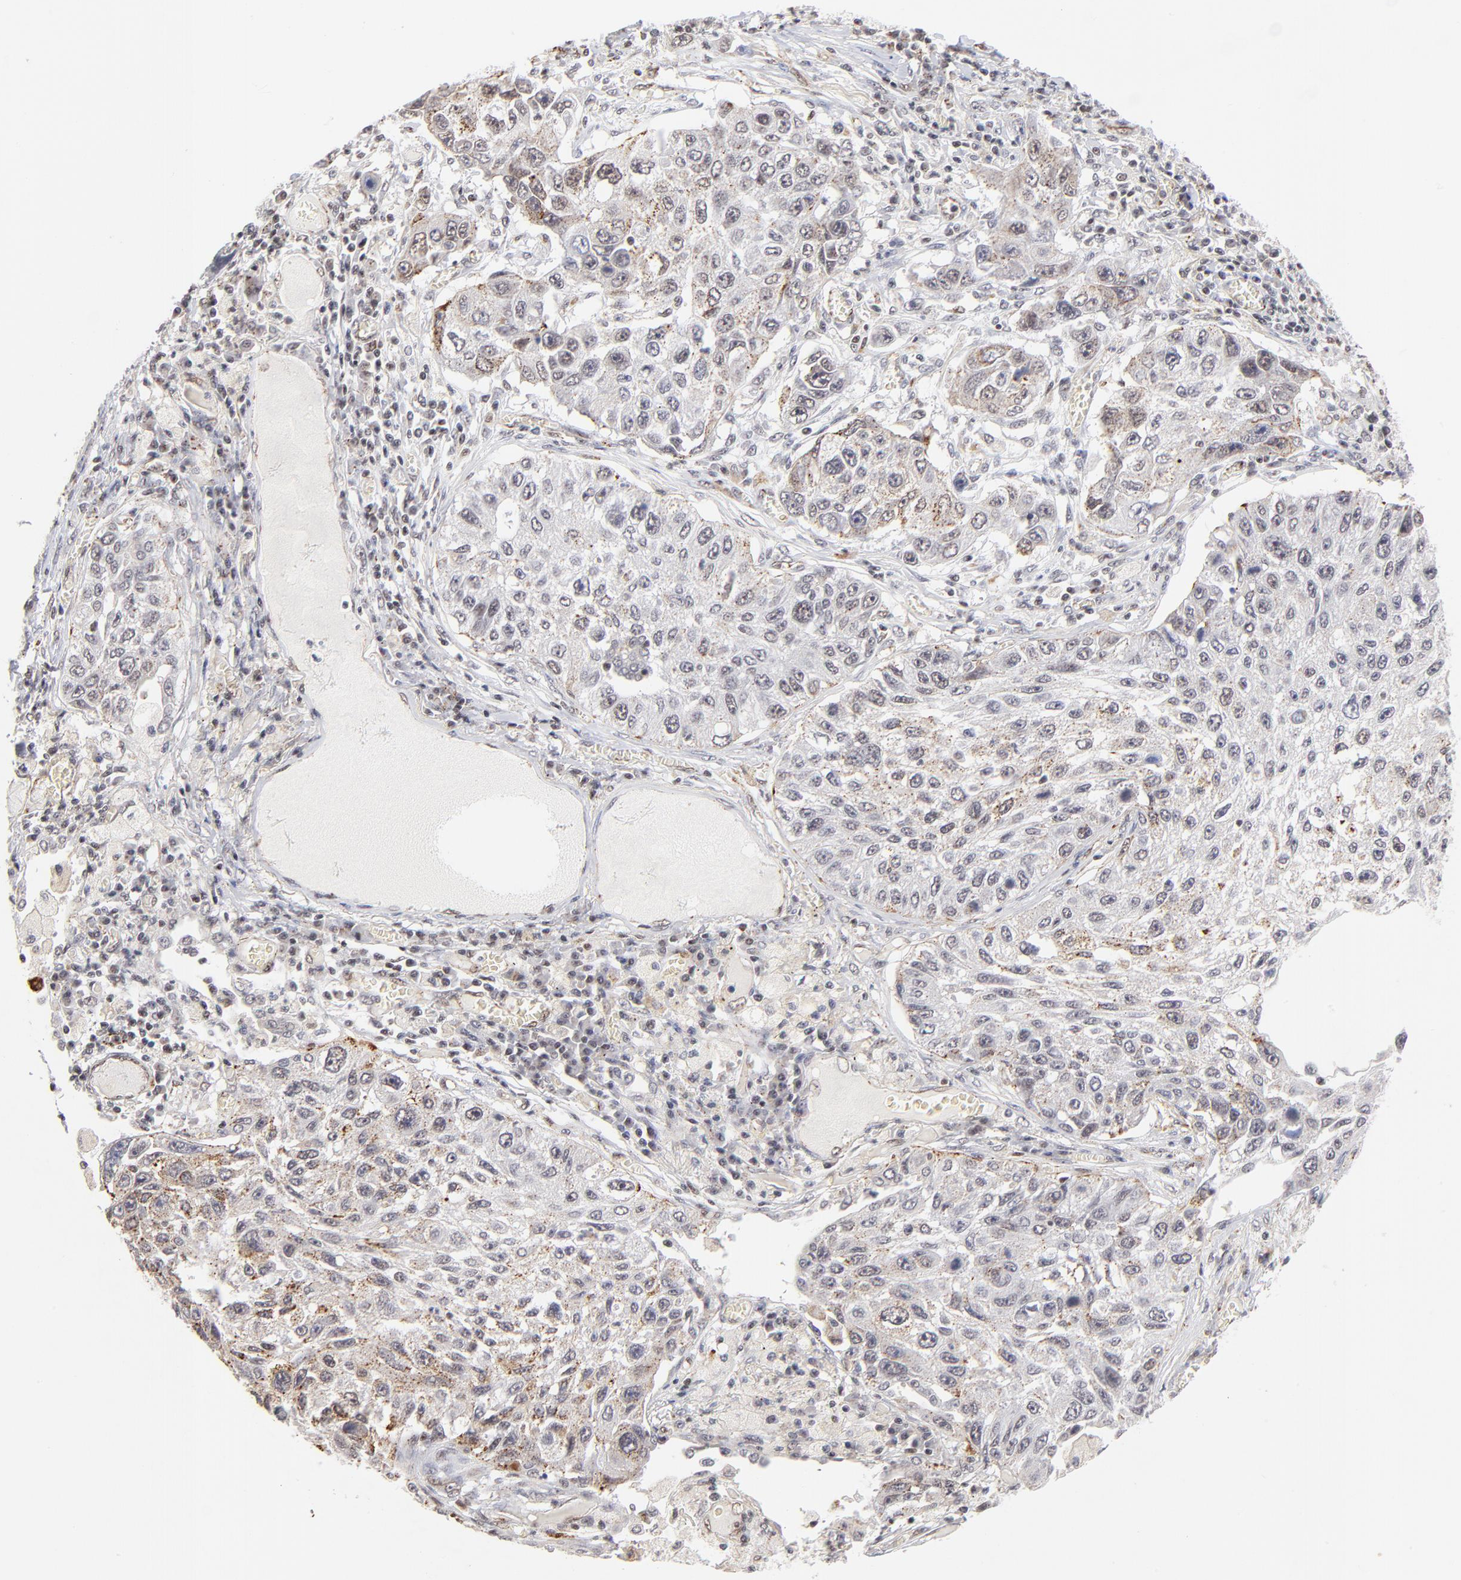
{"staining": {"intensity": "weak", "quantity": "<25%", "location": "cytoplasmic/membranous,nuclear"}, "tissue": "lung cancer", "cell_type": "Tumor cells", "image_type": "cancer", "snomed": [{"axis": "morphology", "description": "Squamous cell carcinoma, NOS"}, {"axis": "topography", "description": "Lung"}], "caption": "An image of human lung squamous cell carcinoma is negative for staining in tumor cells.", "gene": "GABPA", "patient": {"sex": "male", "age": 71}}